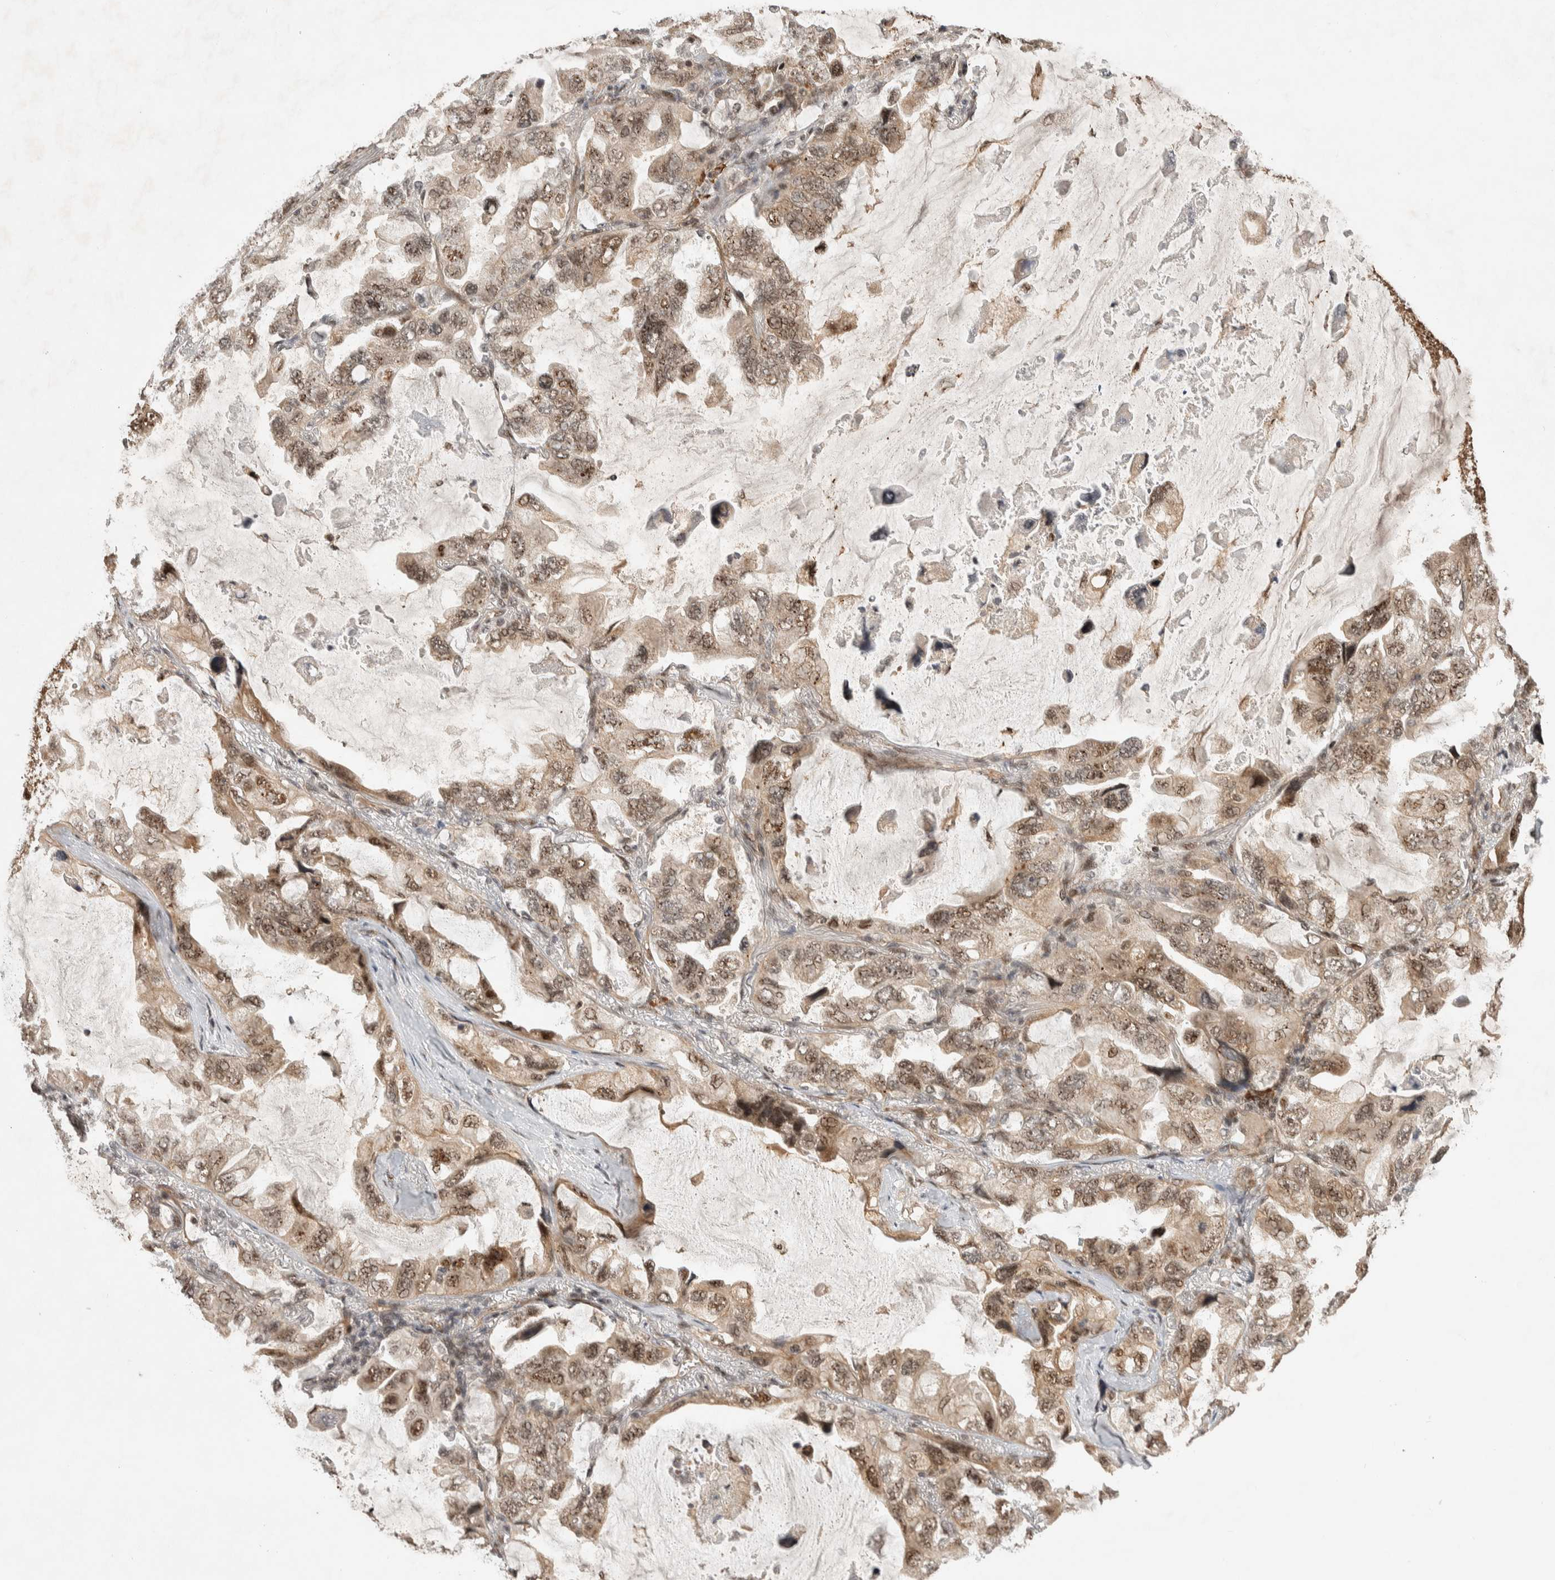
{"staining": {"intensity": "weak", "quantity": ">75%", "location": "cytoplasmic/membranous,nuclear"}, "tissue": "lung cancer", "cell_type": "Tumor cells", "image_type": "cancer", "snomed": [{"axis": "morphology", "description": "Squamous cell carcinoma, NOS"}, {"axis": "topography", "description": "Lung"}], "caption": "This histopathology image exhibits lung cancer stained with IHC to label a protein in brown. The cytoplasmic/membranous and nuclear of tumor cells show weak positivity for the protein. Nuclei are counter-stained blue.", "gene": "TOR1B", "patient": {"sex": "female", "age": 73}}